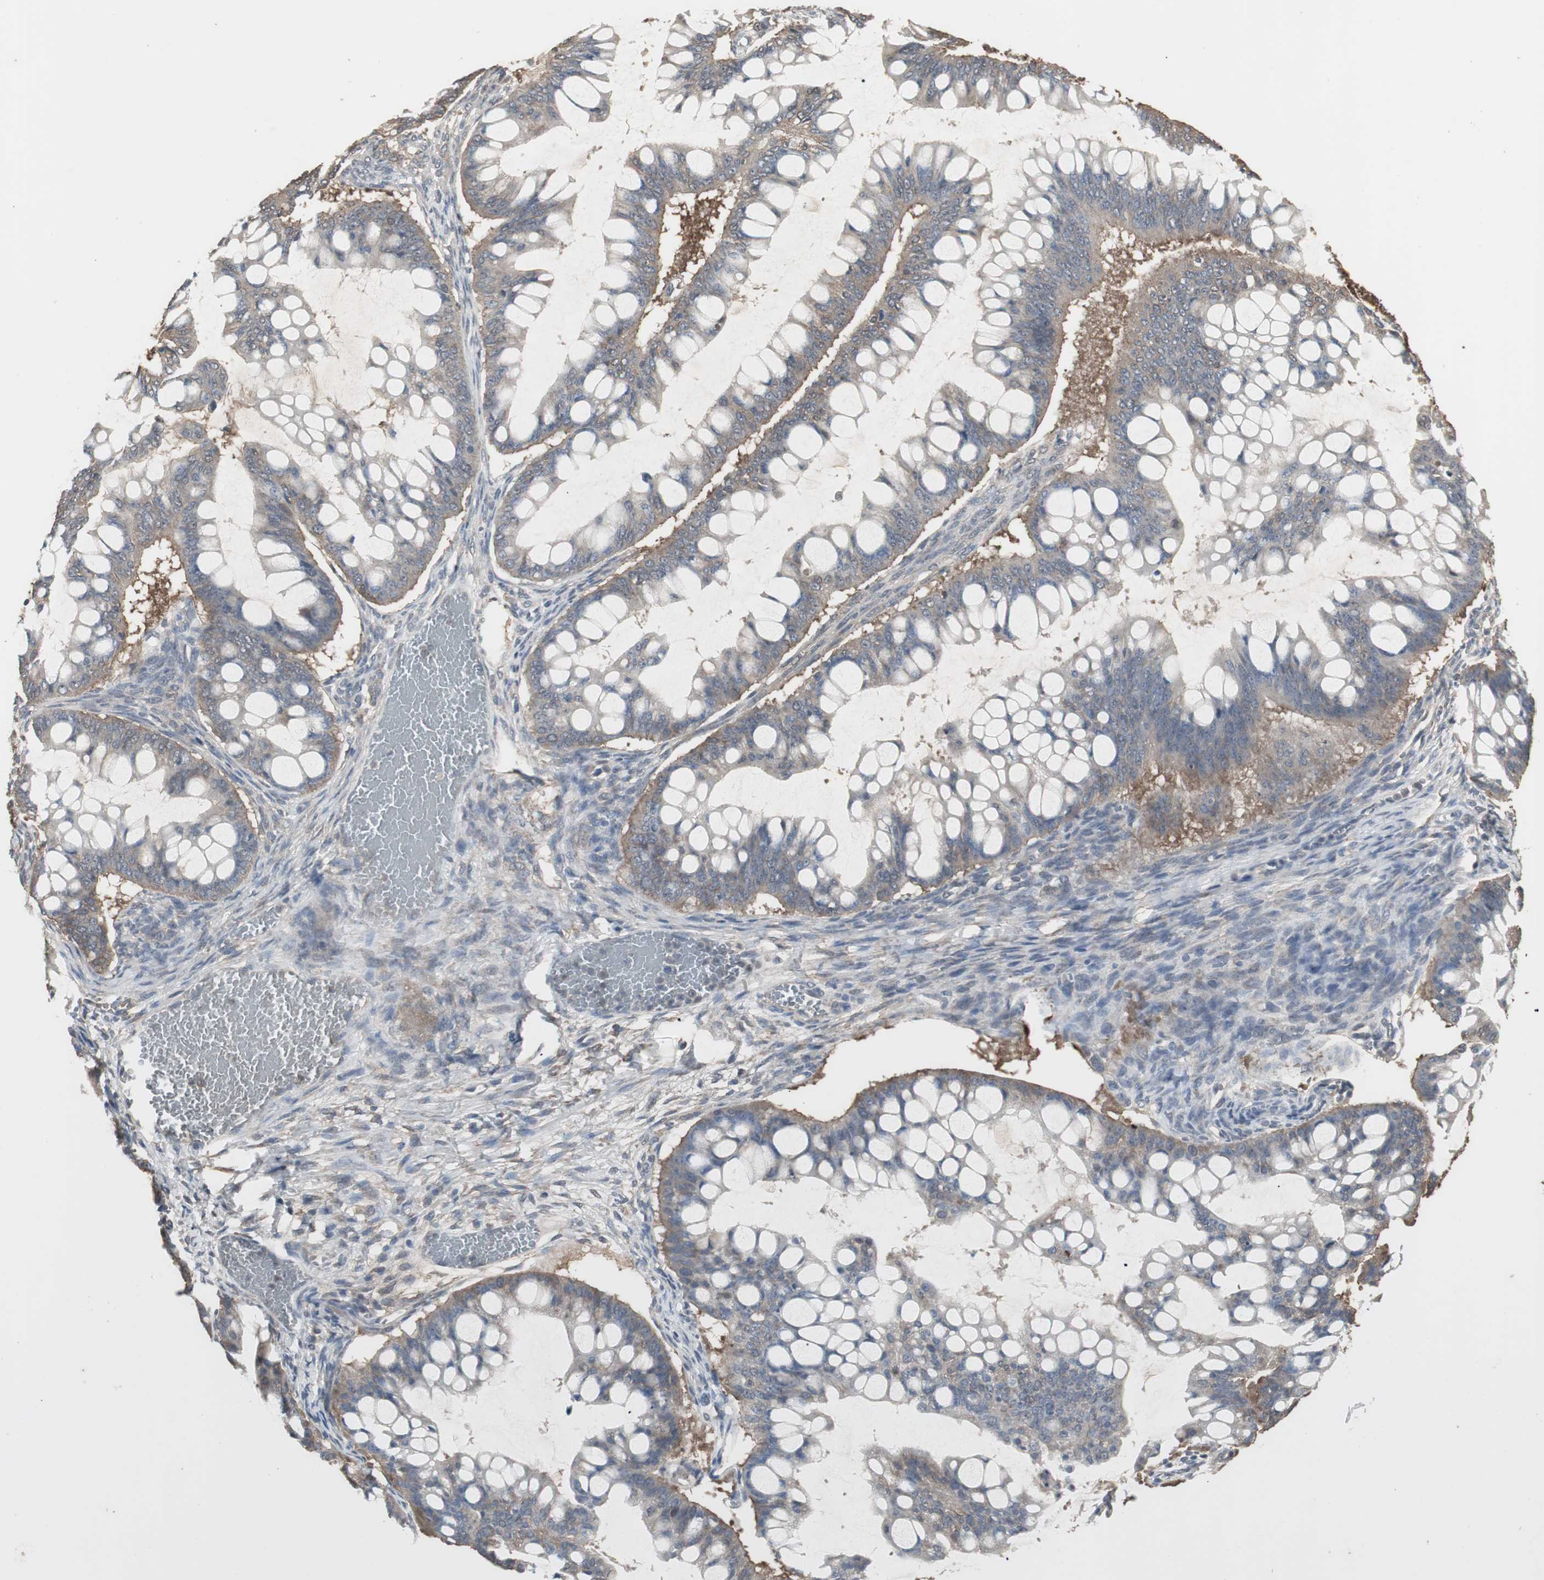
{"staining": {"intensity": "weak", "quantity": "25%-75%", "location": "cytoplasmic/membranous"}, "tissue": "ovarian cancer", "cell_type": "Tumor cells", "image_type": "cancer", "snomed": [{"axis": "morphology", "description": "Cystadenocarcinoma, mucinous, NOS"}, {"axis": "topography", "description": "Ovary"}], "caption": "Ovarian cancer (mucinous cystadenocarcinoma) tissue reveals weak cytoplasmic/membranous expression in about 25%-75% of tumor cells, visualized by immunohistochemistry.", "gene": "HPRT1", "patient": {"sex": "female", "age": 73}}